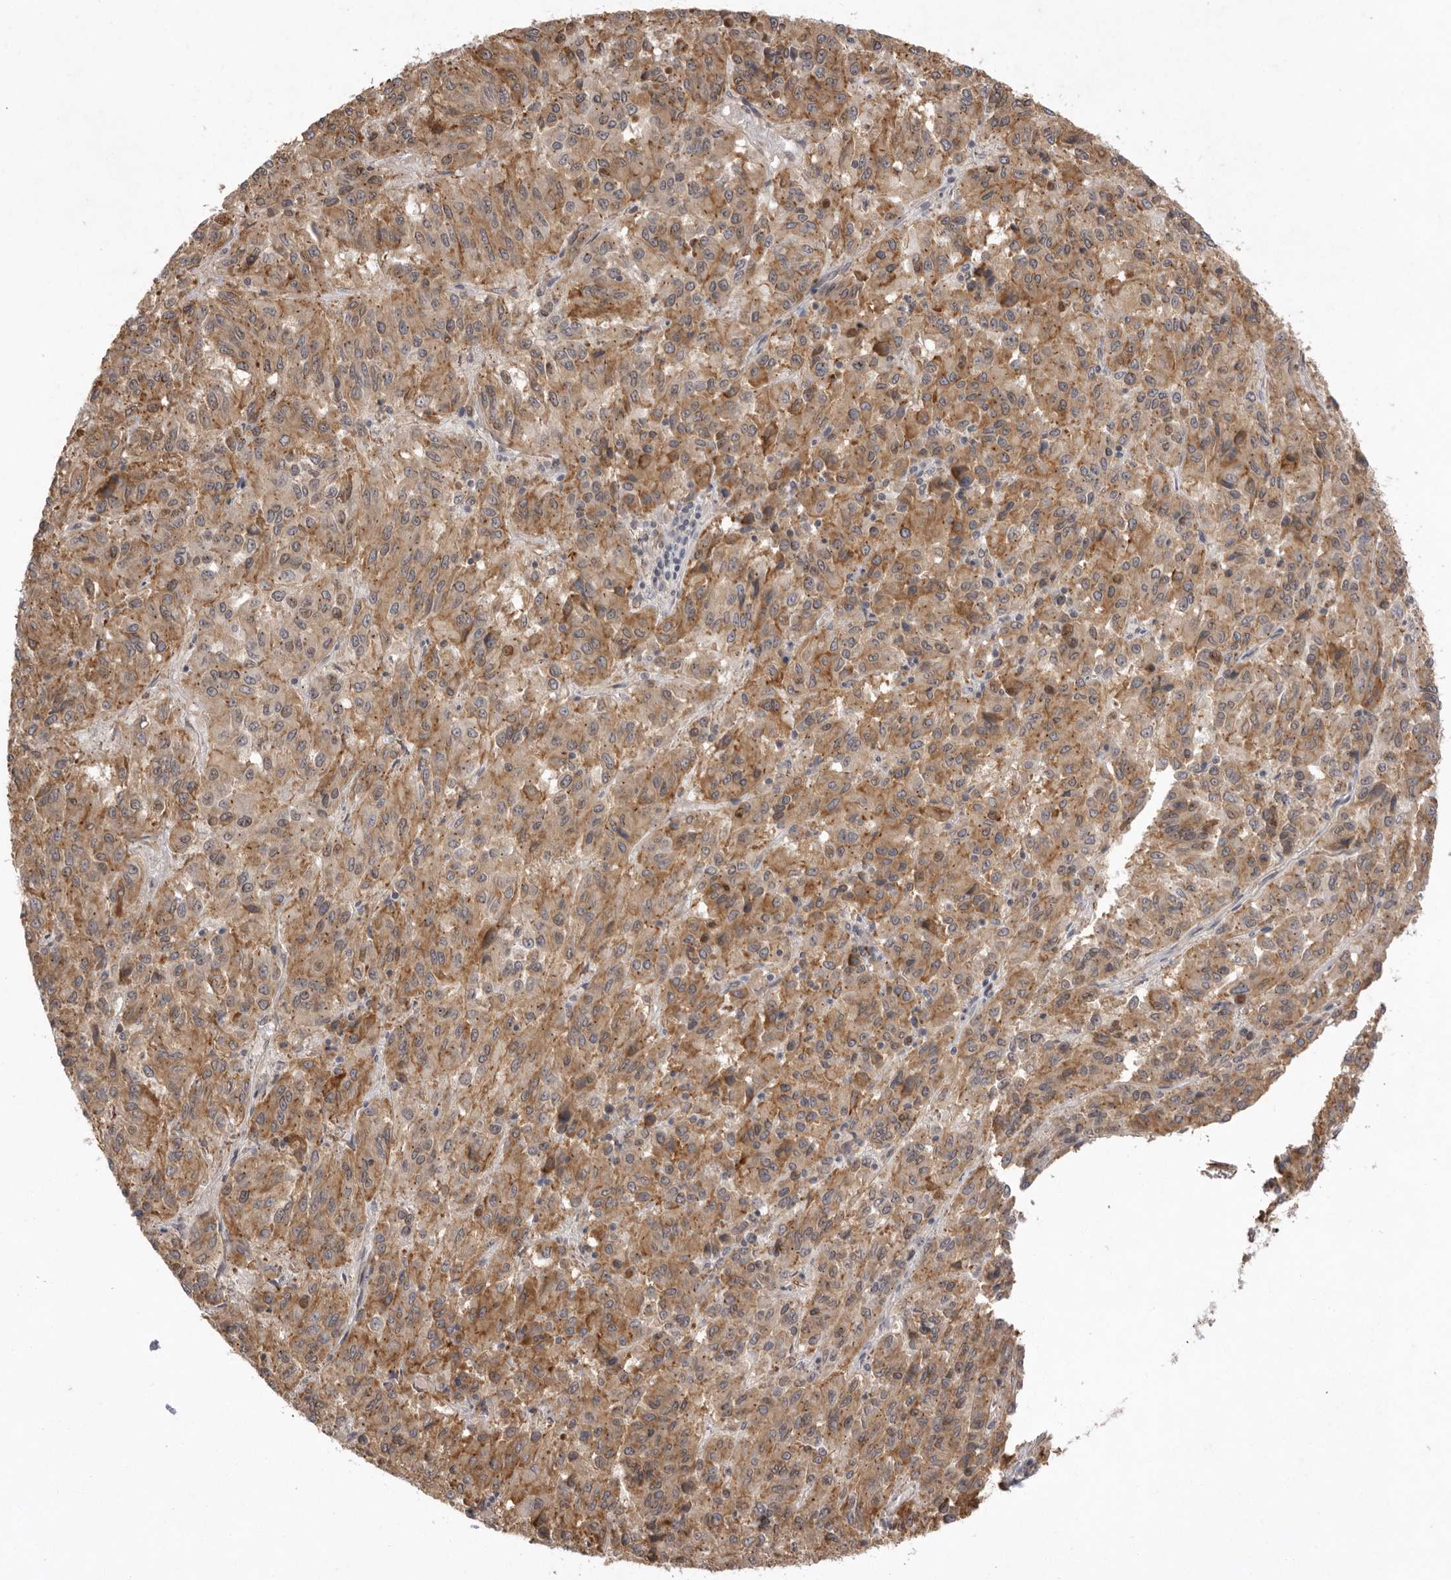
{"staining": {"intensity": "moderate", "quantity": ">75%", "location": "cytoplasmic/membranous"}, "tissue": "melanoma", "cell_type": "Tumor cells", "image_type": "cancer", "snomed": [{"axis": "morphology", "description": "Malignant melanoma, Metastatic site"}, {"axis": "topography", "description": "Lung"}], "caption": "An immunohistochemistry micrograph of neoplastic tissue is shown. Protein staining in brown highlights moderate cytoplasmic/membranous positivity in malignant melanoma (metastatic site) within tumor cells. Nuclei are stained in blue.", "gene": "TLR3", "patient": {"sex": "male", "age": 64}}